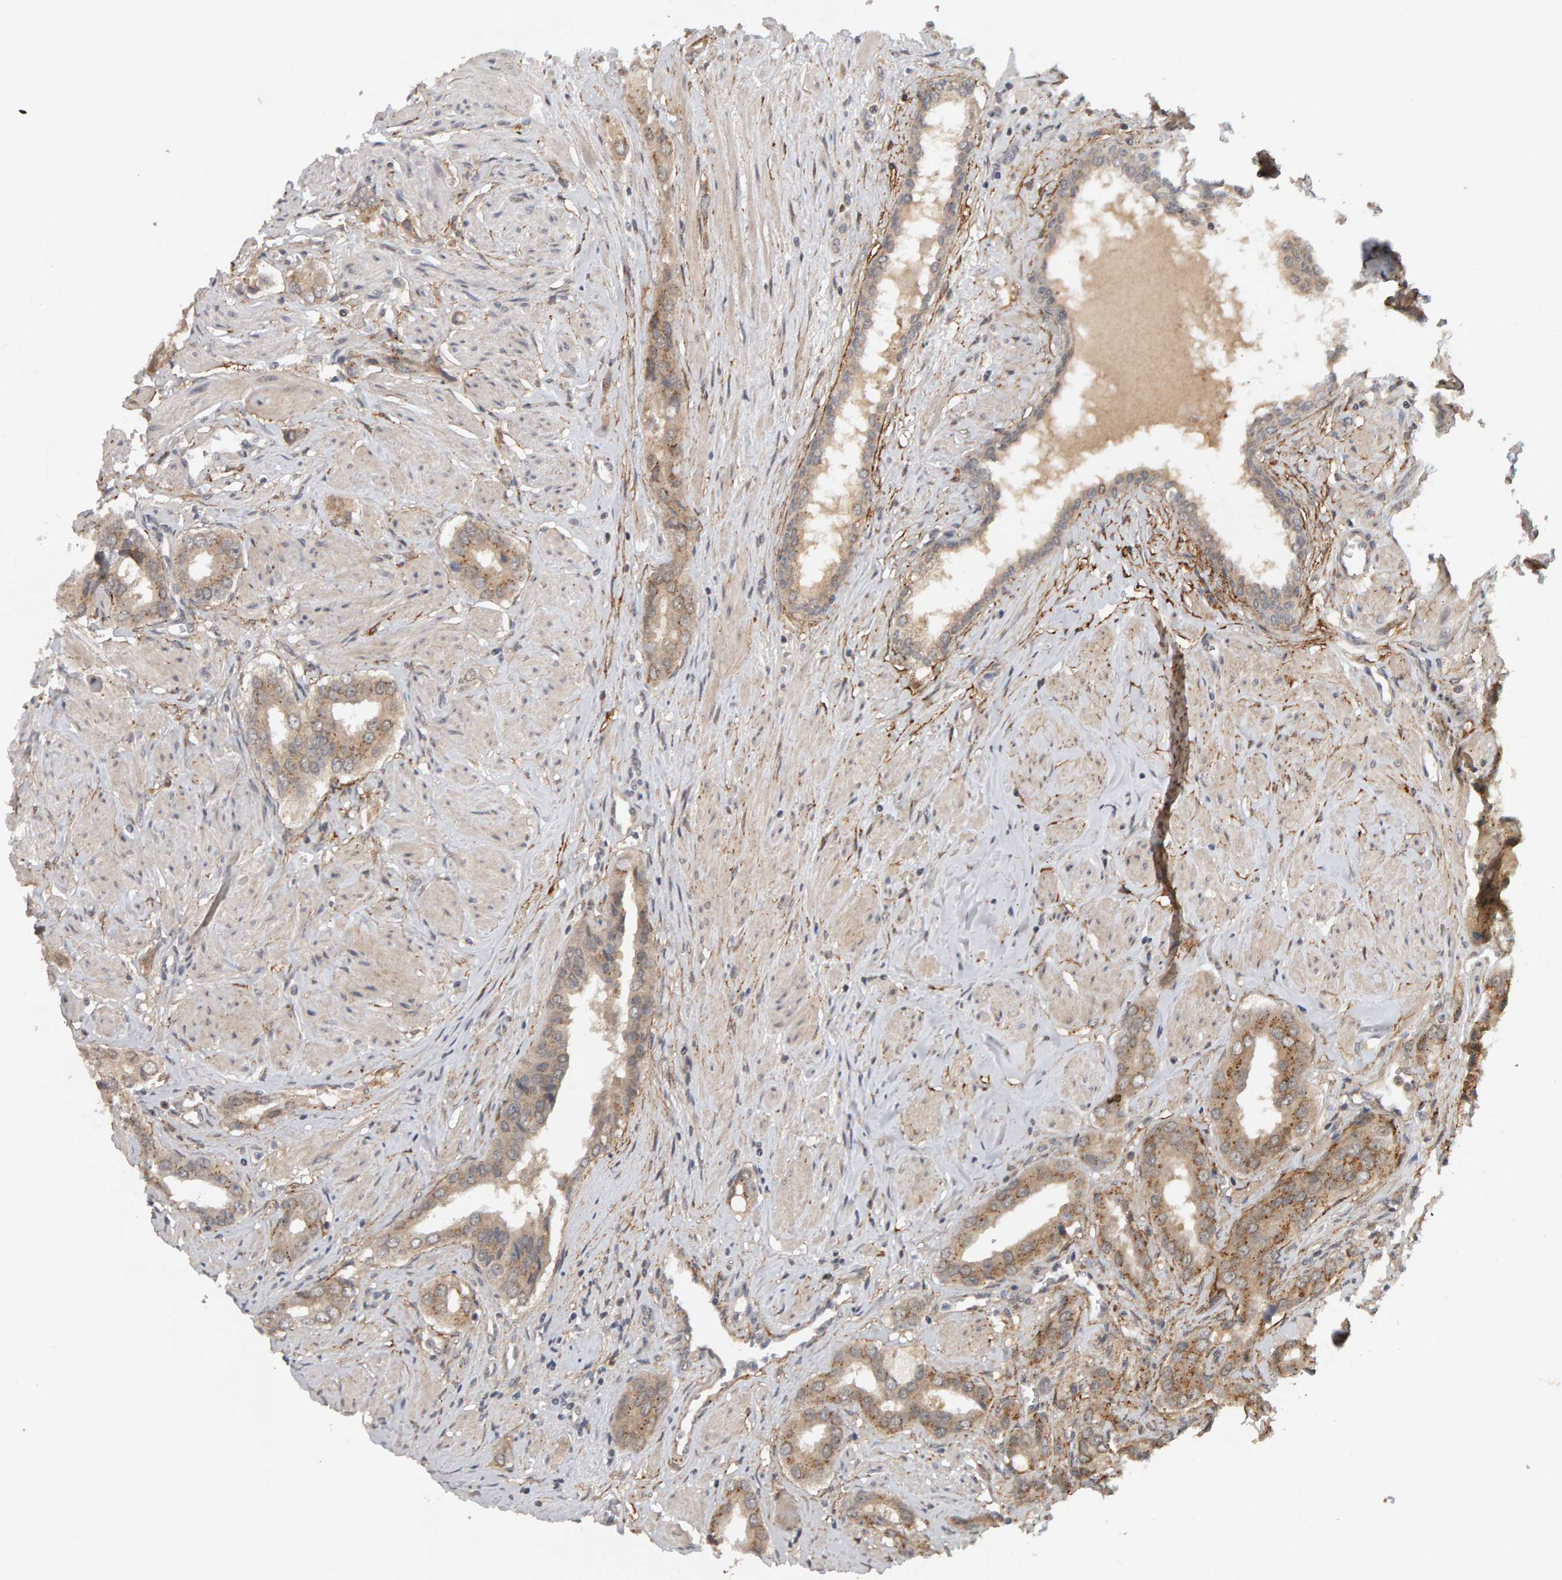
{"staining": {"intensity": "moderate", "quantity": "25%-75%", "location": "cytoplasmic/membranous"}, "tissue": "prostate cancer", "cell_type": "Tumor cells", "image_type": "cancer", "snomed": [{"axis": "morphology", "description": "Adenocarcinoma, High grade"}, {"axis": "topography", "description": "Prostate"}], "caption": "Human prostate cancer stained for a protein (brown) demonstrates moderate cytoplasmic/membranous positive expression in about 25%-75% of tumor cells.", "gene": "CDCA5", "patient": {"sex": "male", "age": 52}}